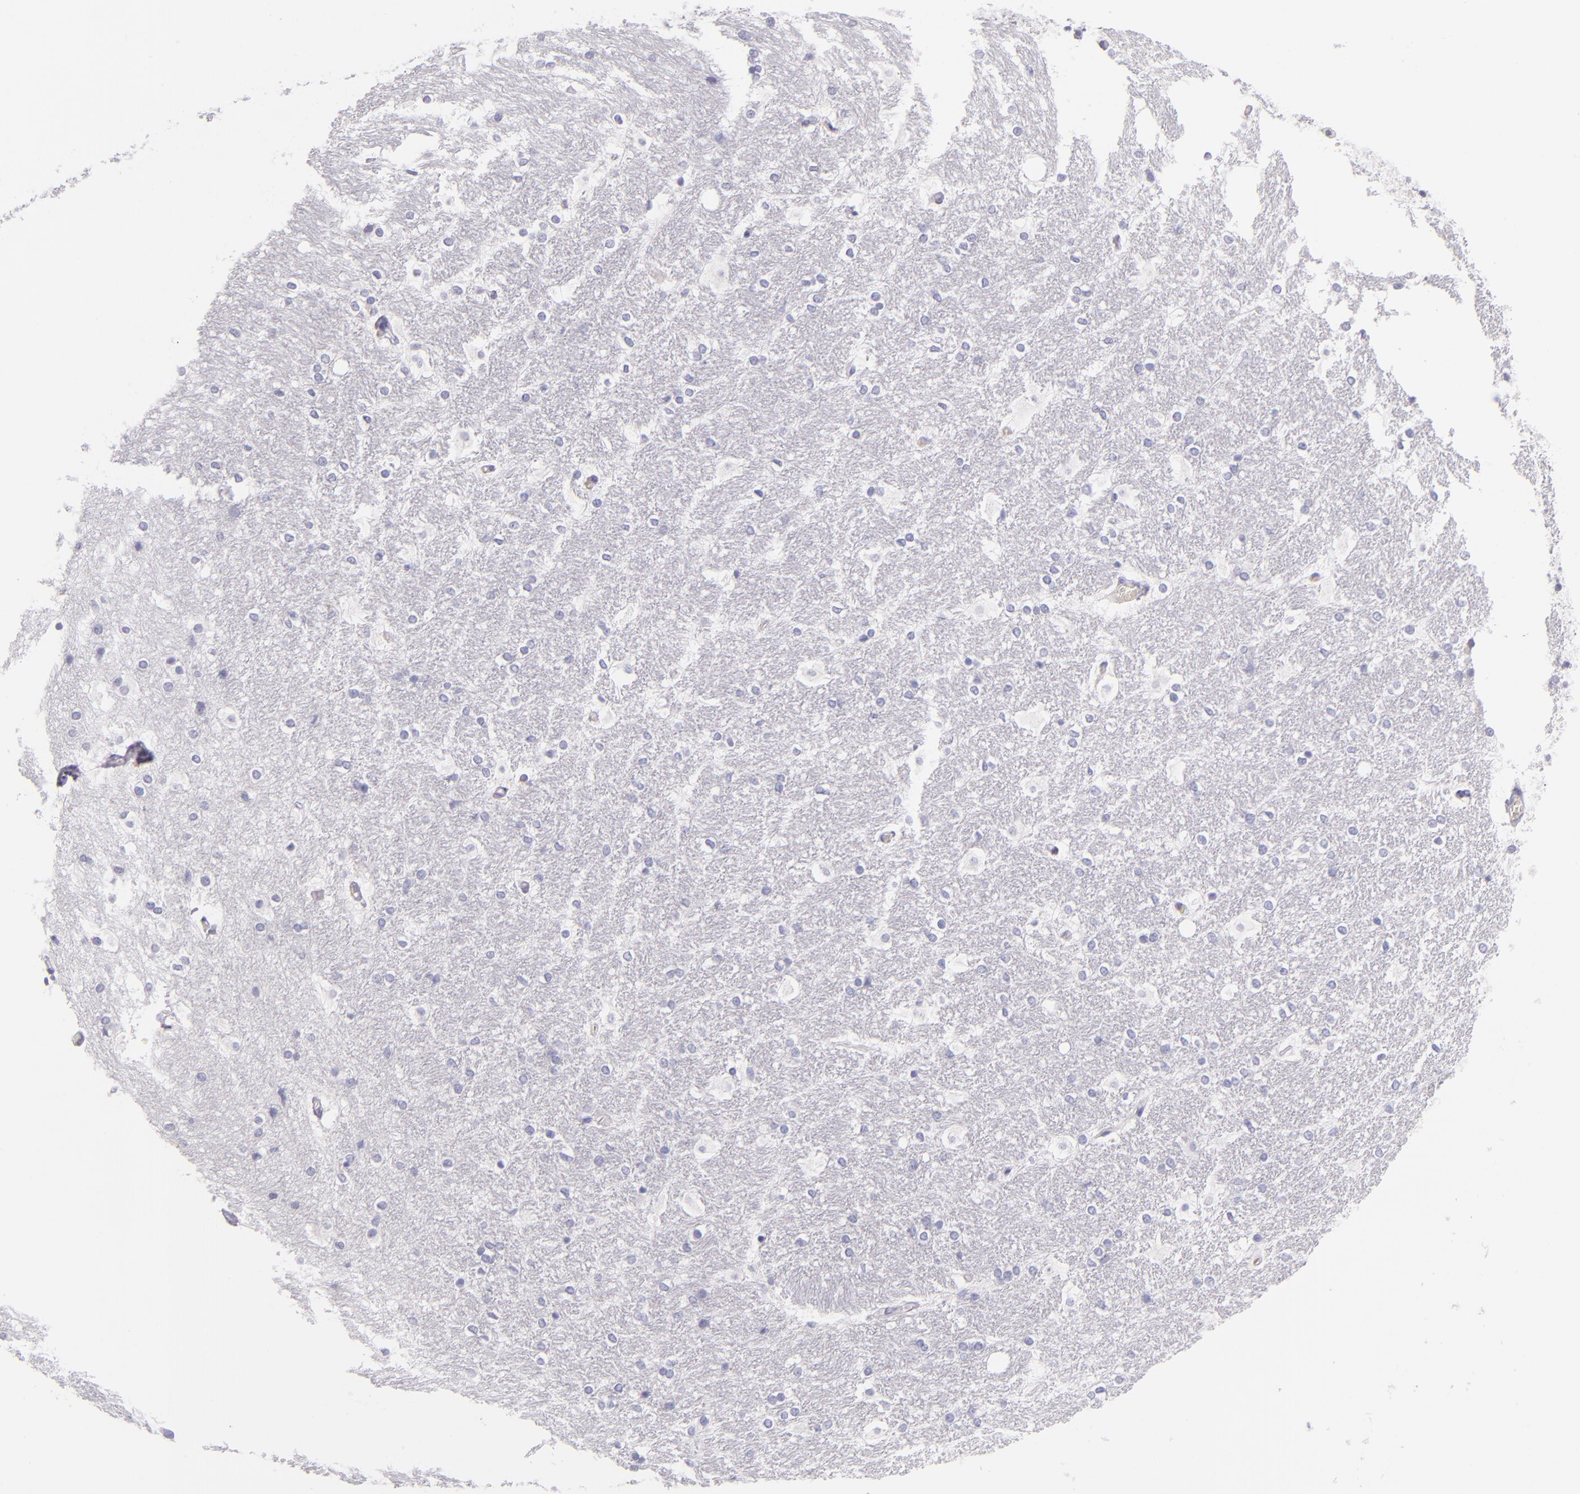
{"staining": {"intensity": "negative", "quantity": "none", "location": "none"}, "tissue": "hippocampus", "cell_type": "Glial cells", "image_type": "normal", "snomed": [{"axis": "morphology", "description": "Normal tissue, NOS"}, {"axis": "topography", "description": "Hippocampus"}], "caption": "This is a image of IHC staining of normal hippocampus, which shows no staining in glial cells.", "gene": "CDH3", "patient": {"sex": "female", "age": 19}}